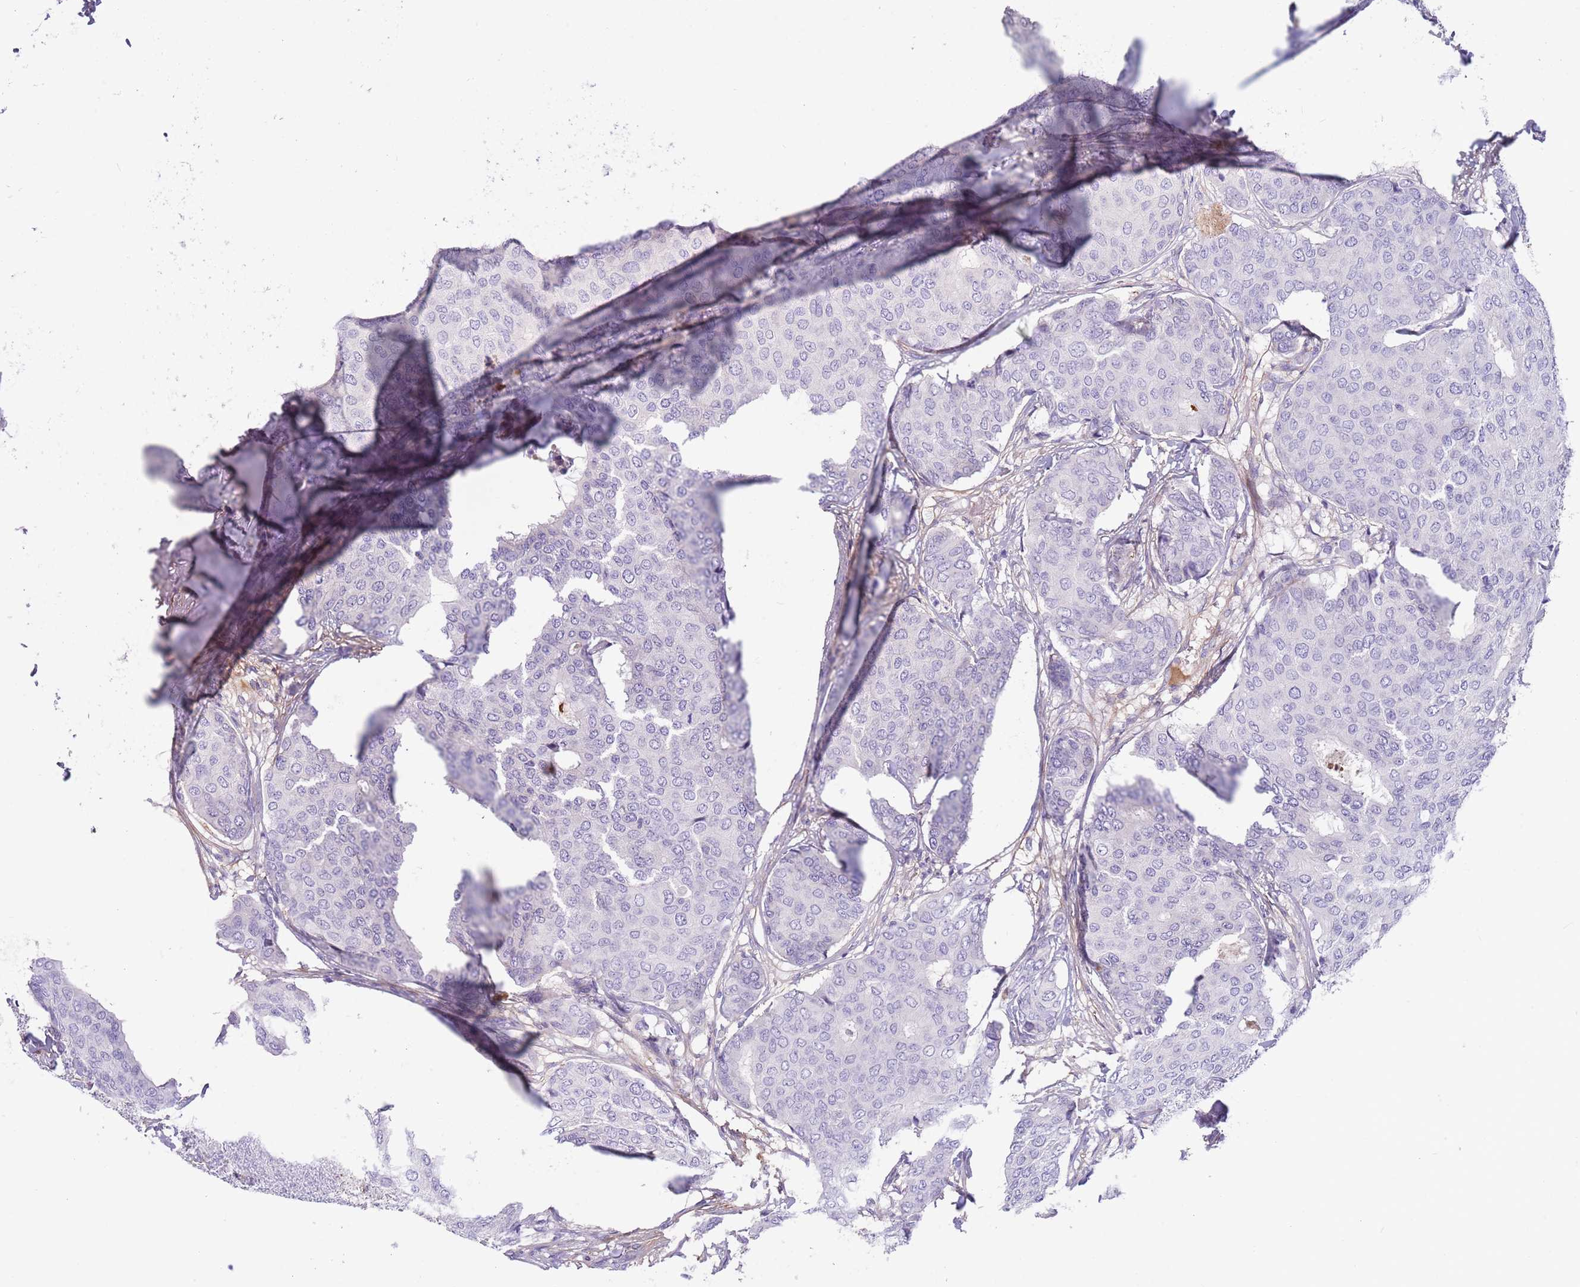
{"staining": {"intensity": "negative", "quantity": "none", "location": "none"}, "tissue": "breast cancer", "cell_type": "Tumor cells", "image_type": "cancer", "snomed": [{"axis": "morphology", "description": "Duct carcinoma"}, {"axis": "topography", "description": "Breast"}], "caption": "Immunohistochemistry of human breast cancer (infiltrating ductal carcinoma) demonstrates no staining in tumor cells.", "gene": "LEPROTL1", "patient": {"sex": "female", "age": 75}}